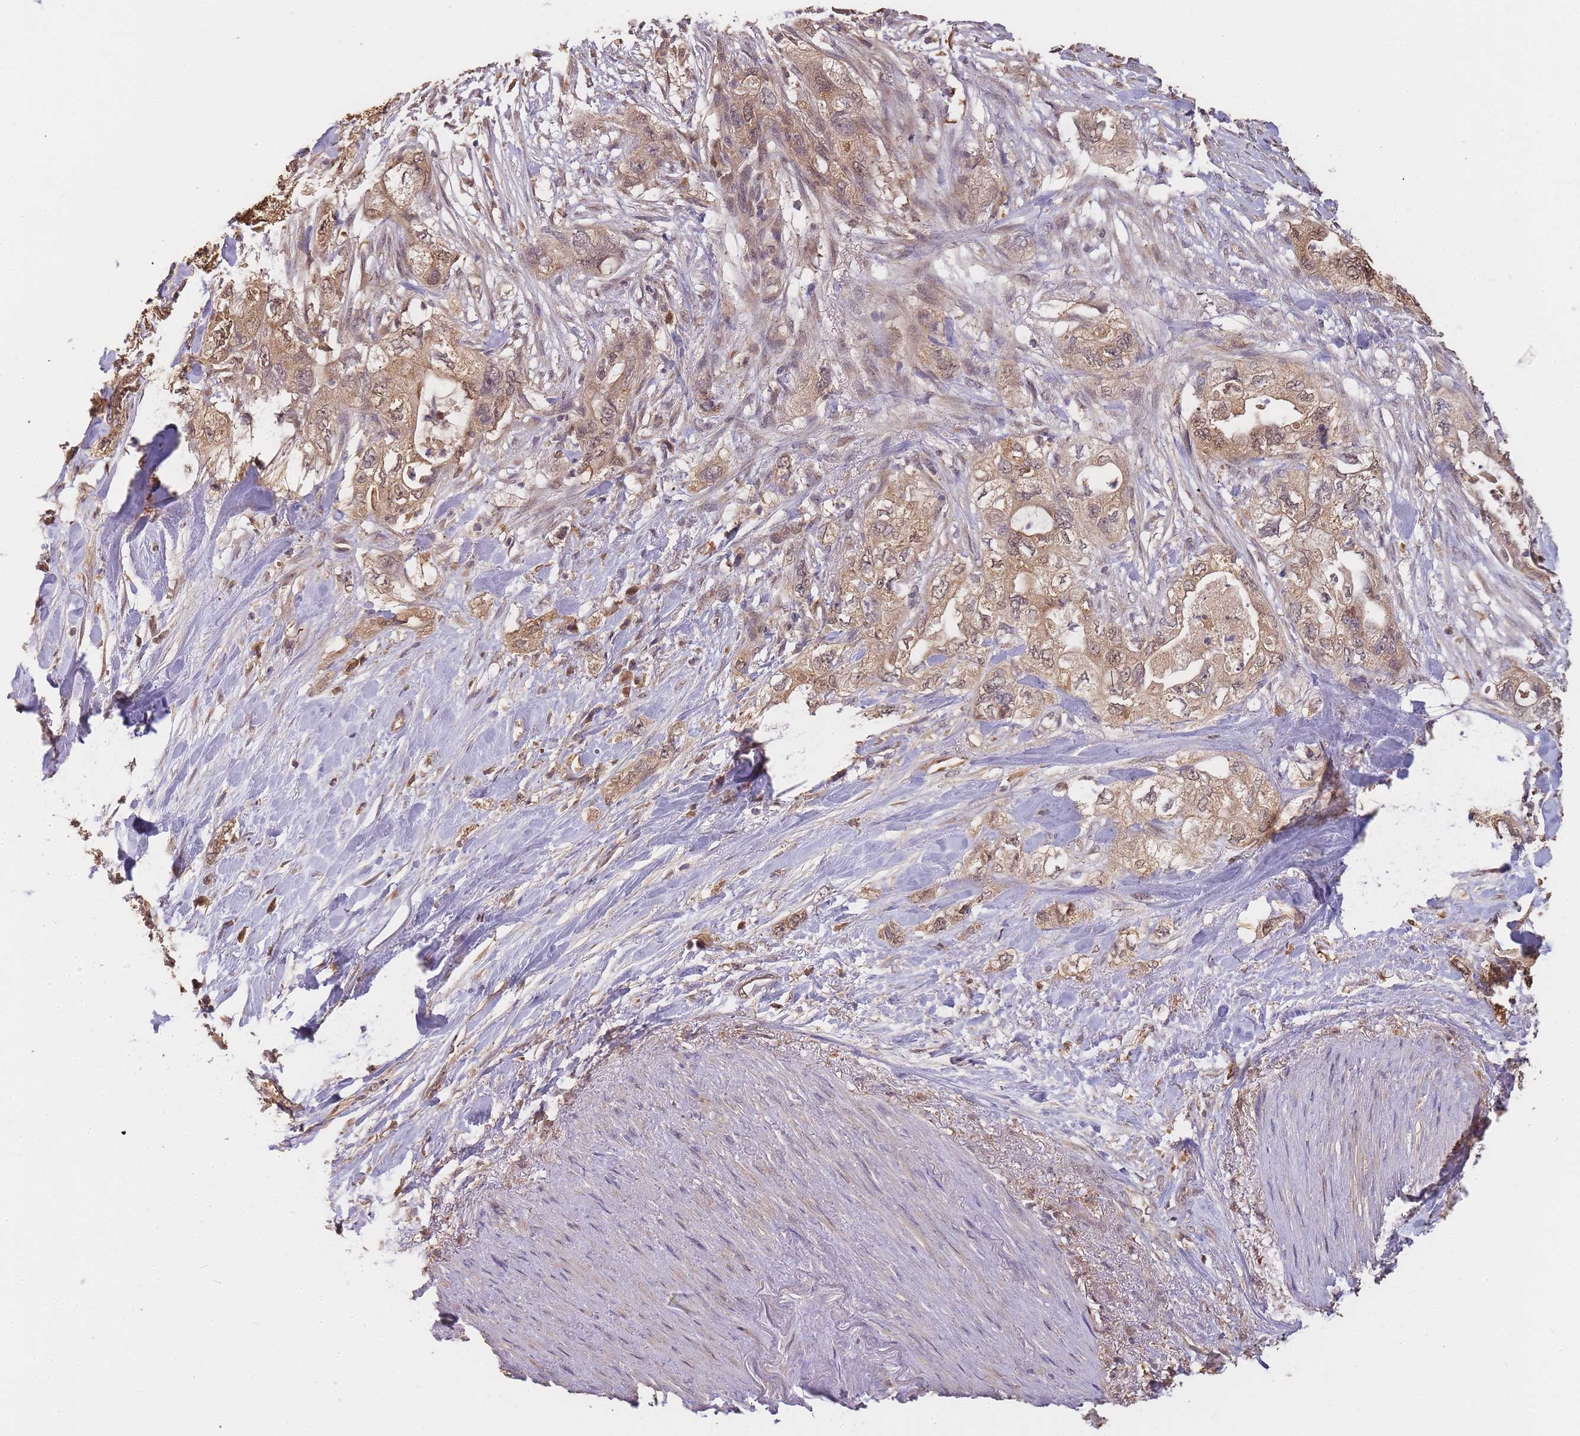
{"staining": {"intensity": "moderate", "quantity": ">75%", "location": "cytoplasmic/membranous,nuclear"}, "tissue": "pancreatic cancer", "cell_type": "Tumor cells", "image_type": "cancer", "snomed": [{"axis": "morphology", "description": "Adenocarcinoma, NOS"}, {"axis": "topography", "description": "Pancreas"}], "caption": "A brown stain shows moderate cytoplasmic/membranous and nuclear positivity of a protein in human adenocarcinoma (pancreatic) tumor cells.", "gene": "CDKN2AIPNL", "patient": {"sex": "female", "age": 73}}